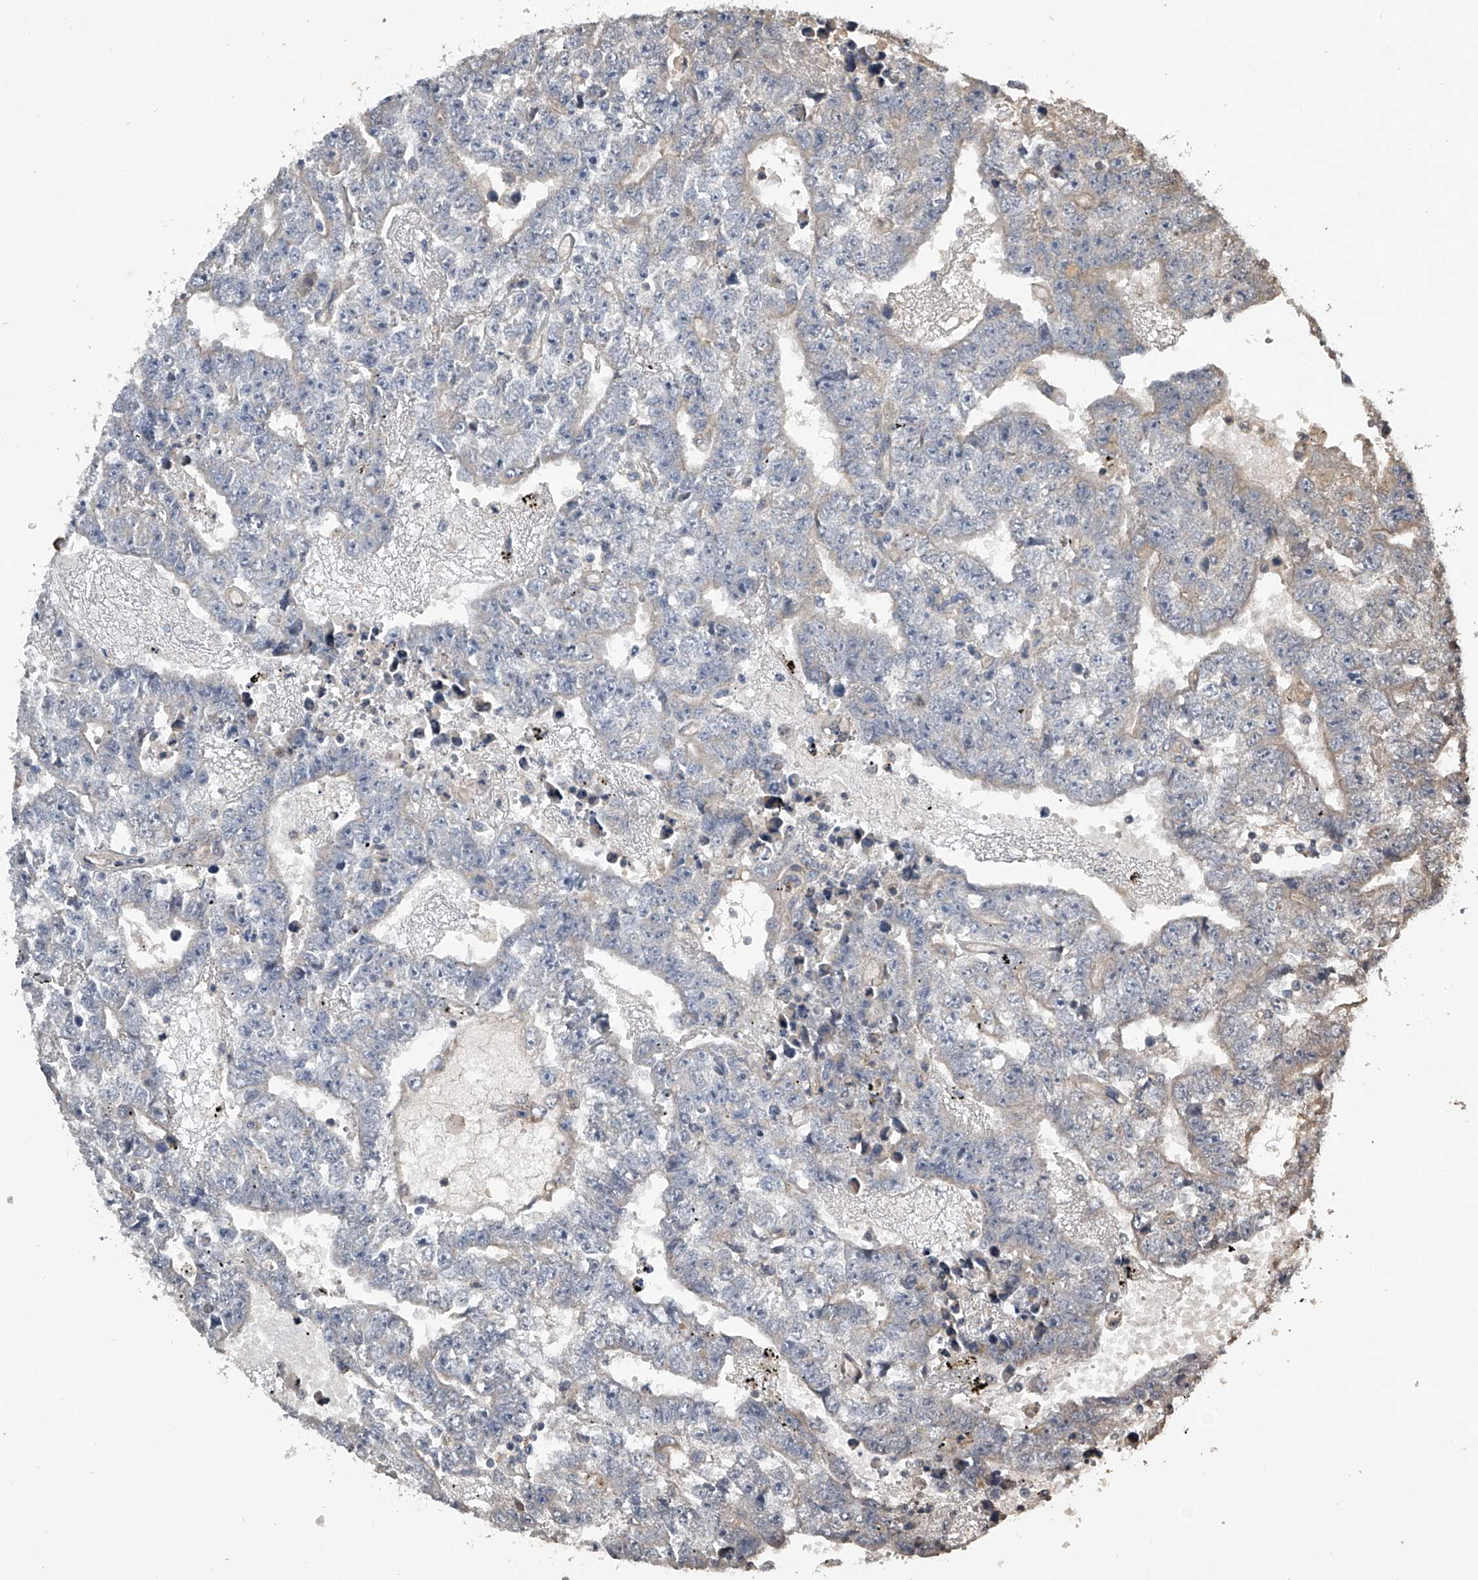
{"staining": {"intensity": "negative", "quantity": "none", "location": "none"}, "tissue": "testis cancer", "cell_type": "Tumor cells", "image_type": "cancer", "snomed": [{"axis": "morphology", "description": "Carcinoma, Embryonal, NOS"}, {"axis": "topography", "description": "Testis"}], "caption": "DAB immunohistochemical staining of testis embryonal carcinoma demonstrates no significant expression in tumor cells.", "gene": "NFS1", "patient": {"sex": "male", "age": 25}}